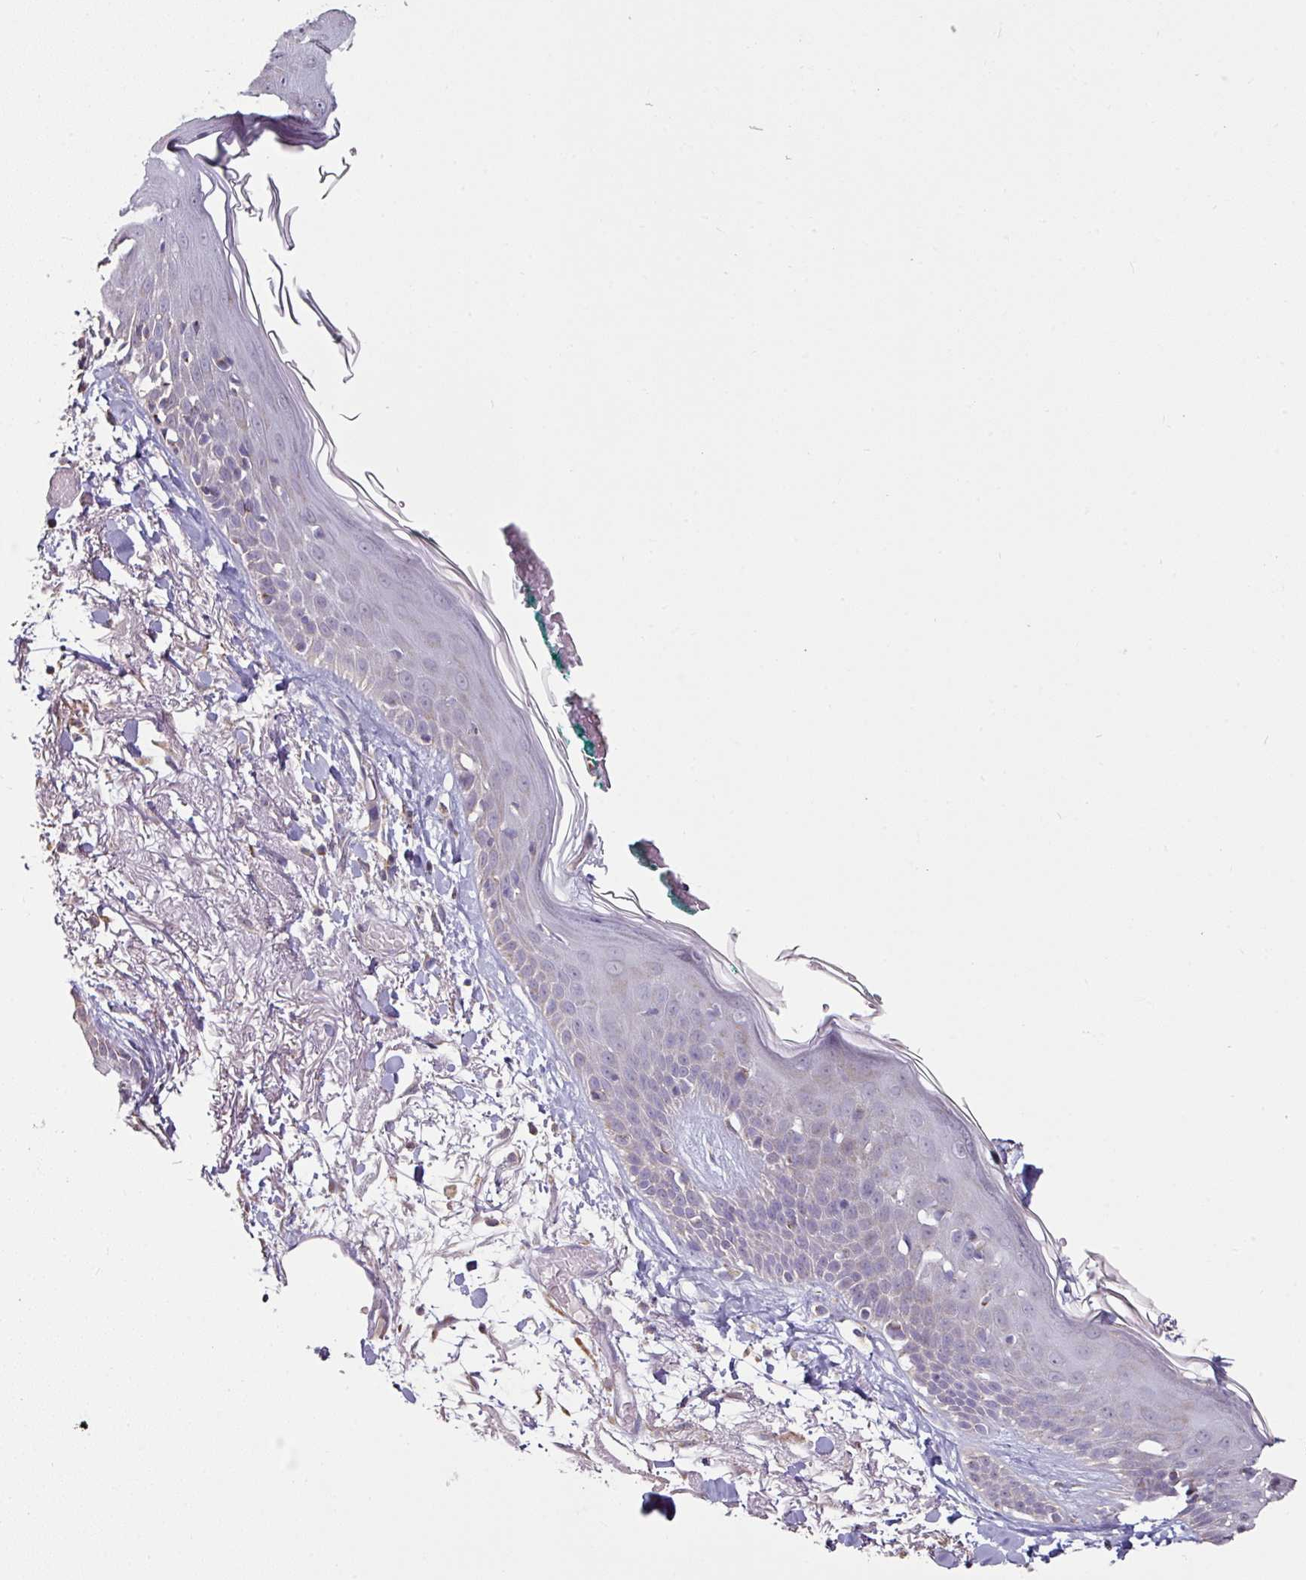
{"staining": {"intensity": "negative", "quantity": "none", "location": "none"}, "tissue": "skin", "cell_type": "Fibroblasts", "image_type": "normal", "snomed": [{"axis": "morphology", "description": "Normal tissue, NOS"}, {"axis": "topography", "description": "Skin"}], "caption": "IHC image of benign skin stained for a protein (brown), which reveals no staining in fibroblasts.", "gene": "OR2D3", "patient": {"sex": "male", "age": 79}}